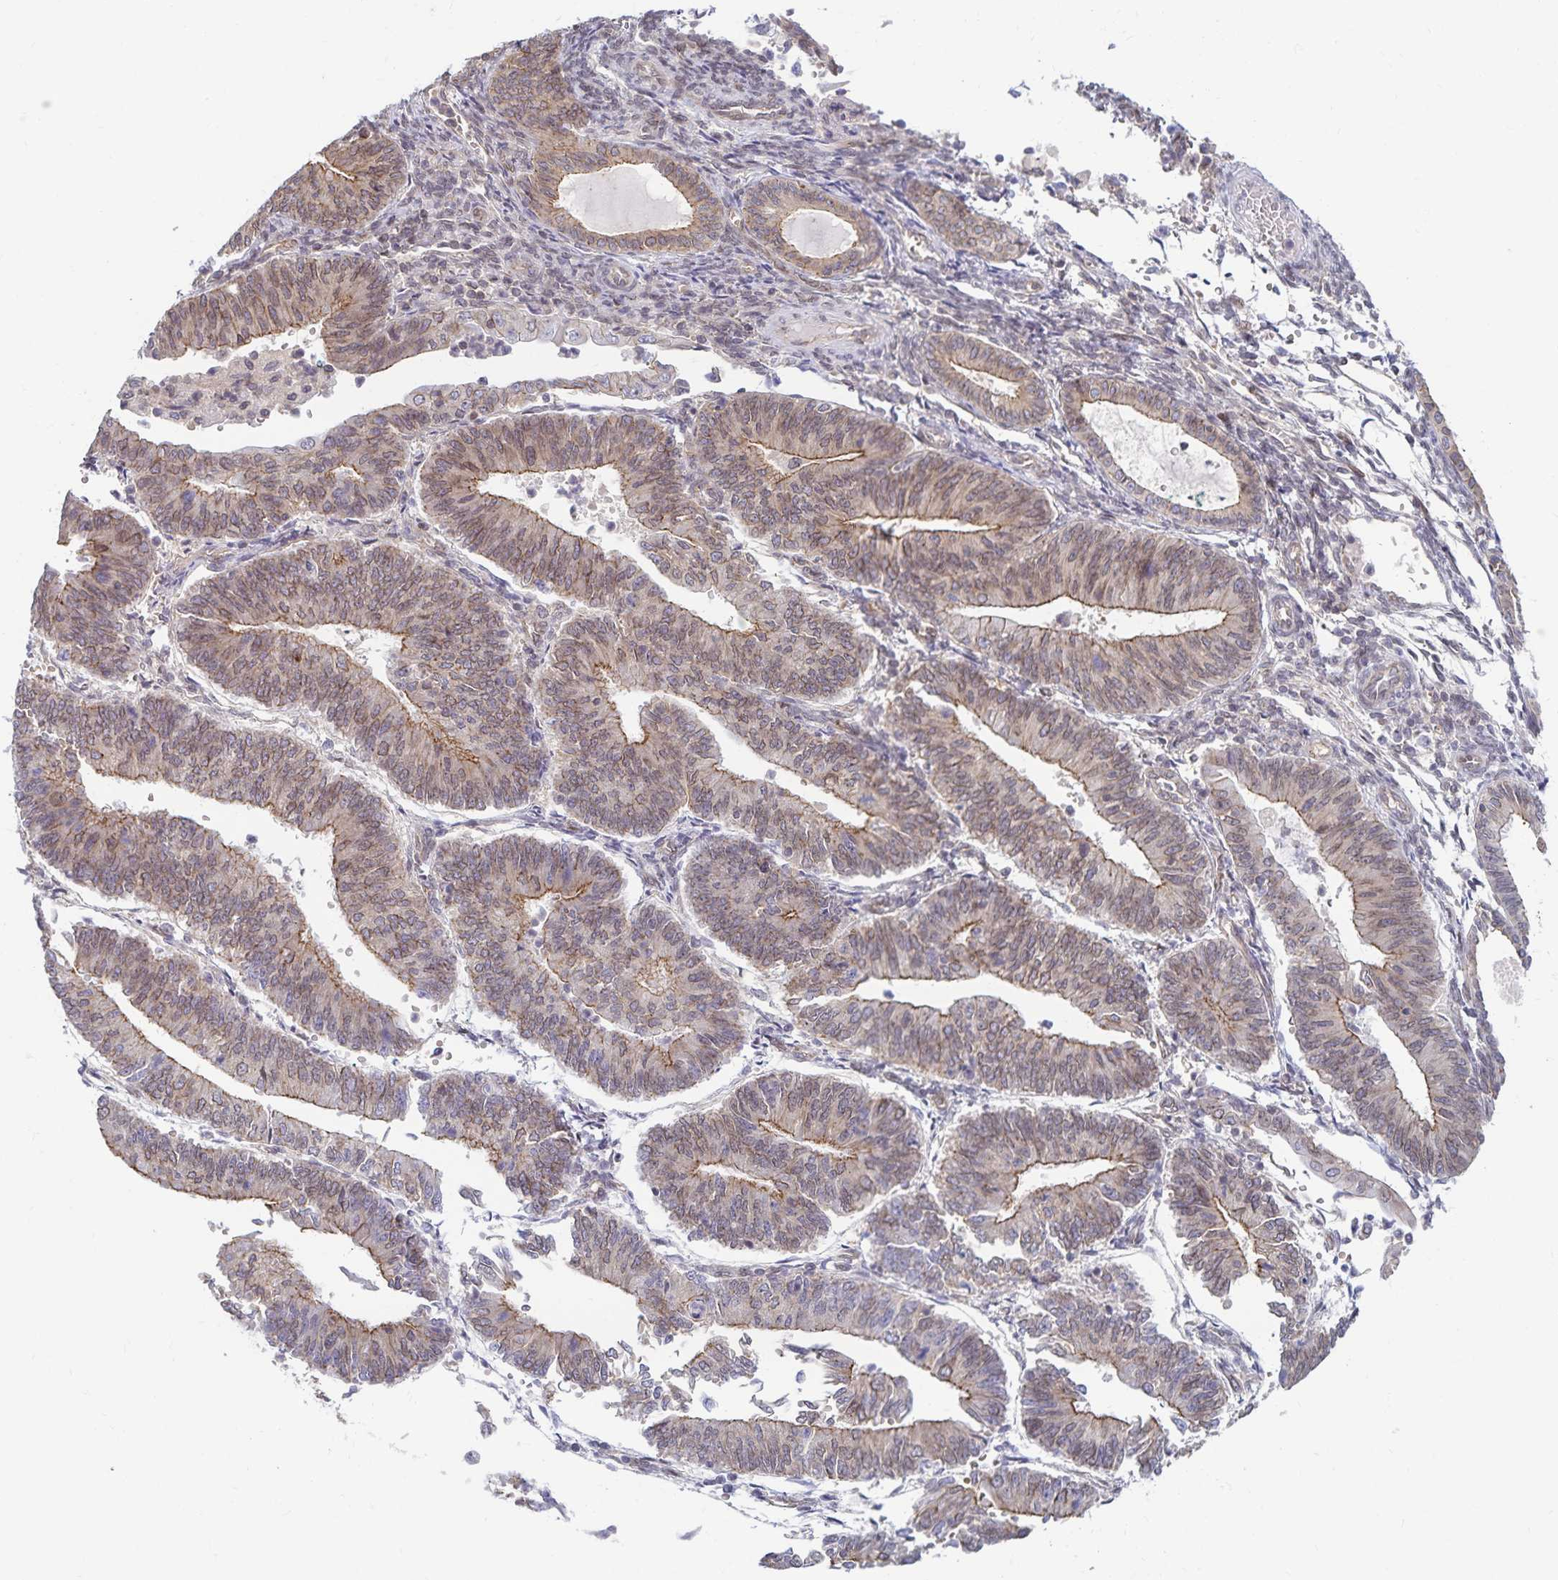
{"staining": {"intensity": "weak", "quantity": "25%-75%", "location": "cytoplasmic/membranous,nuclear"}, "tissue": "endometrial cancer", "cell_type": "Tumor cells", "image_type": "cancer", "snomed": [{"axis": "morphology", "description": "Adenocarcinoma, NOS"}, {"axis": "topography", "description": "Endometrium"}], "caption": "An image showing weak cytoplasmic/membranous and nuclear staining in about 25%-75% of tumor cells in endometrial adenocarcinoma, as visualized by brown immunohistochemical staining.", "gene": "RAB9B", "patient": {"sex": "female", "age": 65}}